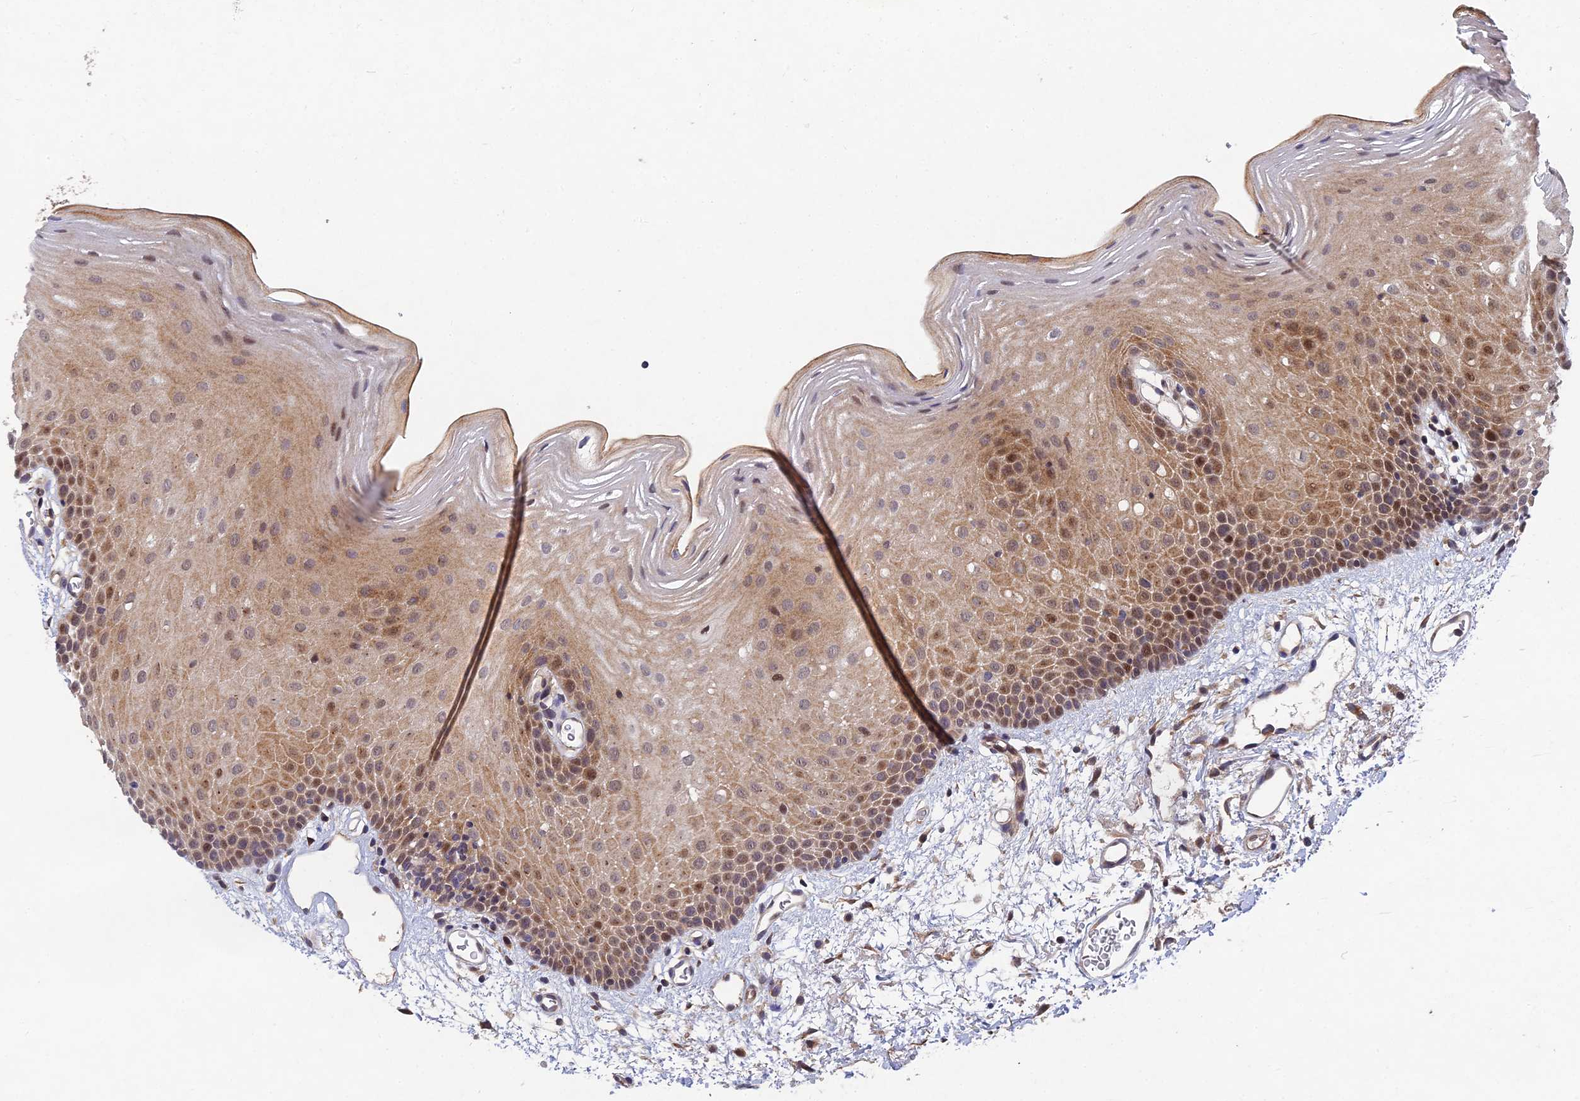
{"staining": {"intensity": "moderate", "quantity": "25%-75%", "location": "cytoplasmic/membranous,nuclear"}, "tissue": "oral mucosa", "cell_type": "Squamous epithelial cells", "image_type": "normal", "snomed": [{"axis": "morphology", "description": "Normal tissue, NOS"}, {"axis": "topography", "description": "Oral tissue"}], "caption": "Oral mucosa stained with DAB IHC displays medium levels of moderate cytoplasmic/membranous,nuclear expression in about 25%-75% of squamous epithelial cells.", "gene": "NSMCE1", "patient": {"sex": "female", "age": 70}}